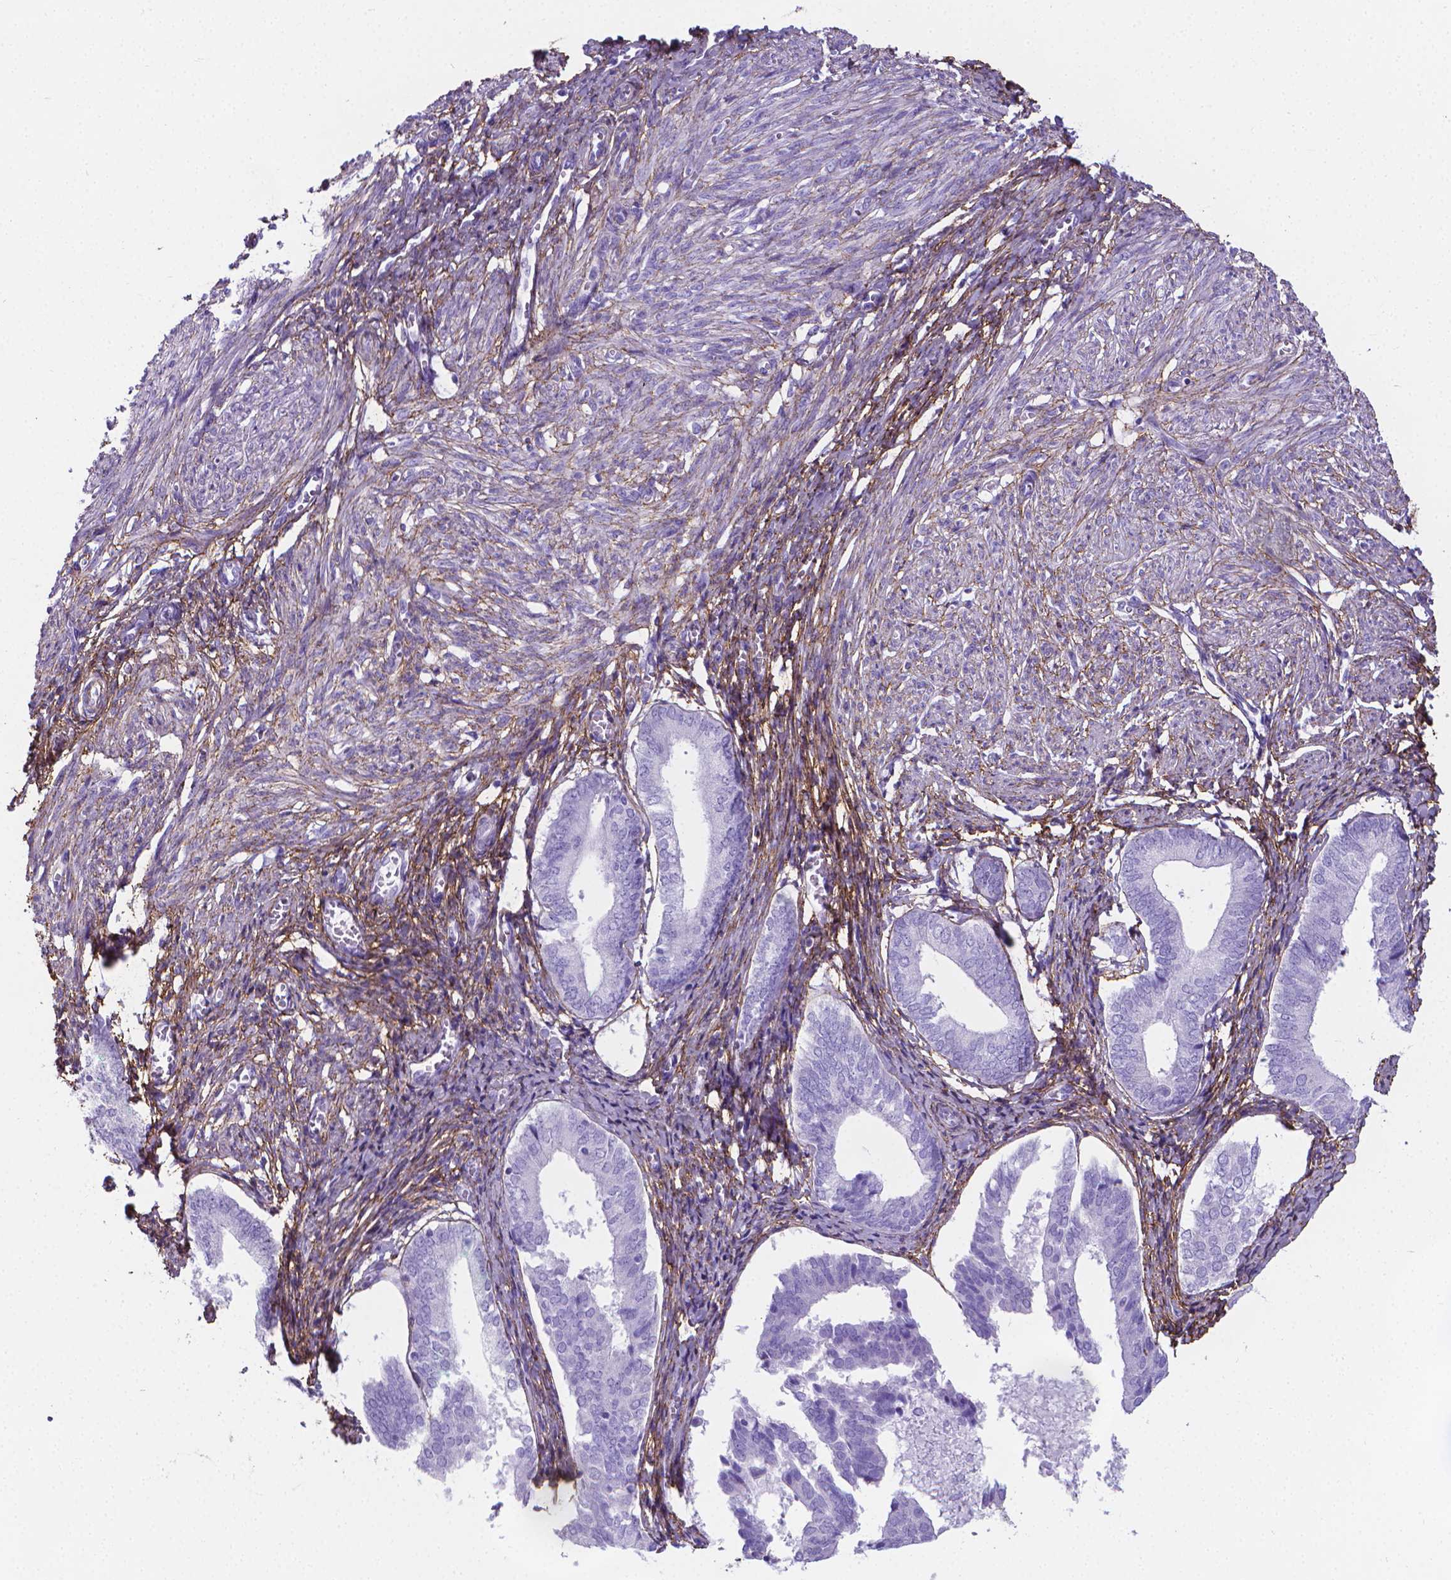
{"staining": {"intensity": "negative", "quantity": "none", "location": "none"}, "tissue": "endometrium", "cell_type": "Cells in endometrial stroma", "image_type": "normal", "snomed": [{"axis": "morphology", "description": "Normal tissue, NOS"}, {"axis": "topography", "description": "Endometrium"}], "caption": "The immunohistochemistry (IHC) histopathology image has no significant positivity in cells in endometrial stroma of endometrium.", "gene": "MFAP2", "patient": {"sex": "female", "age": 50}}